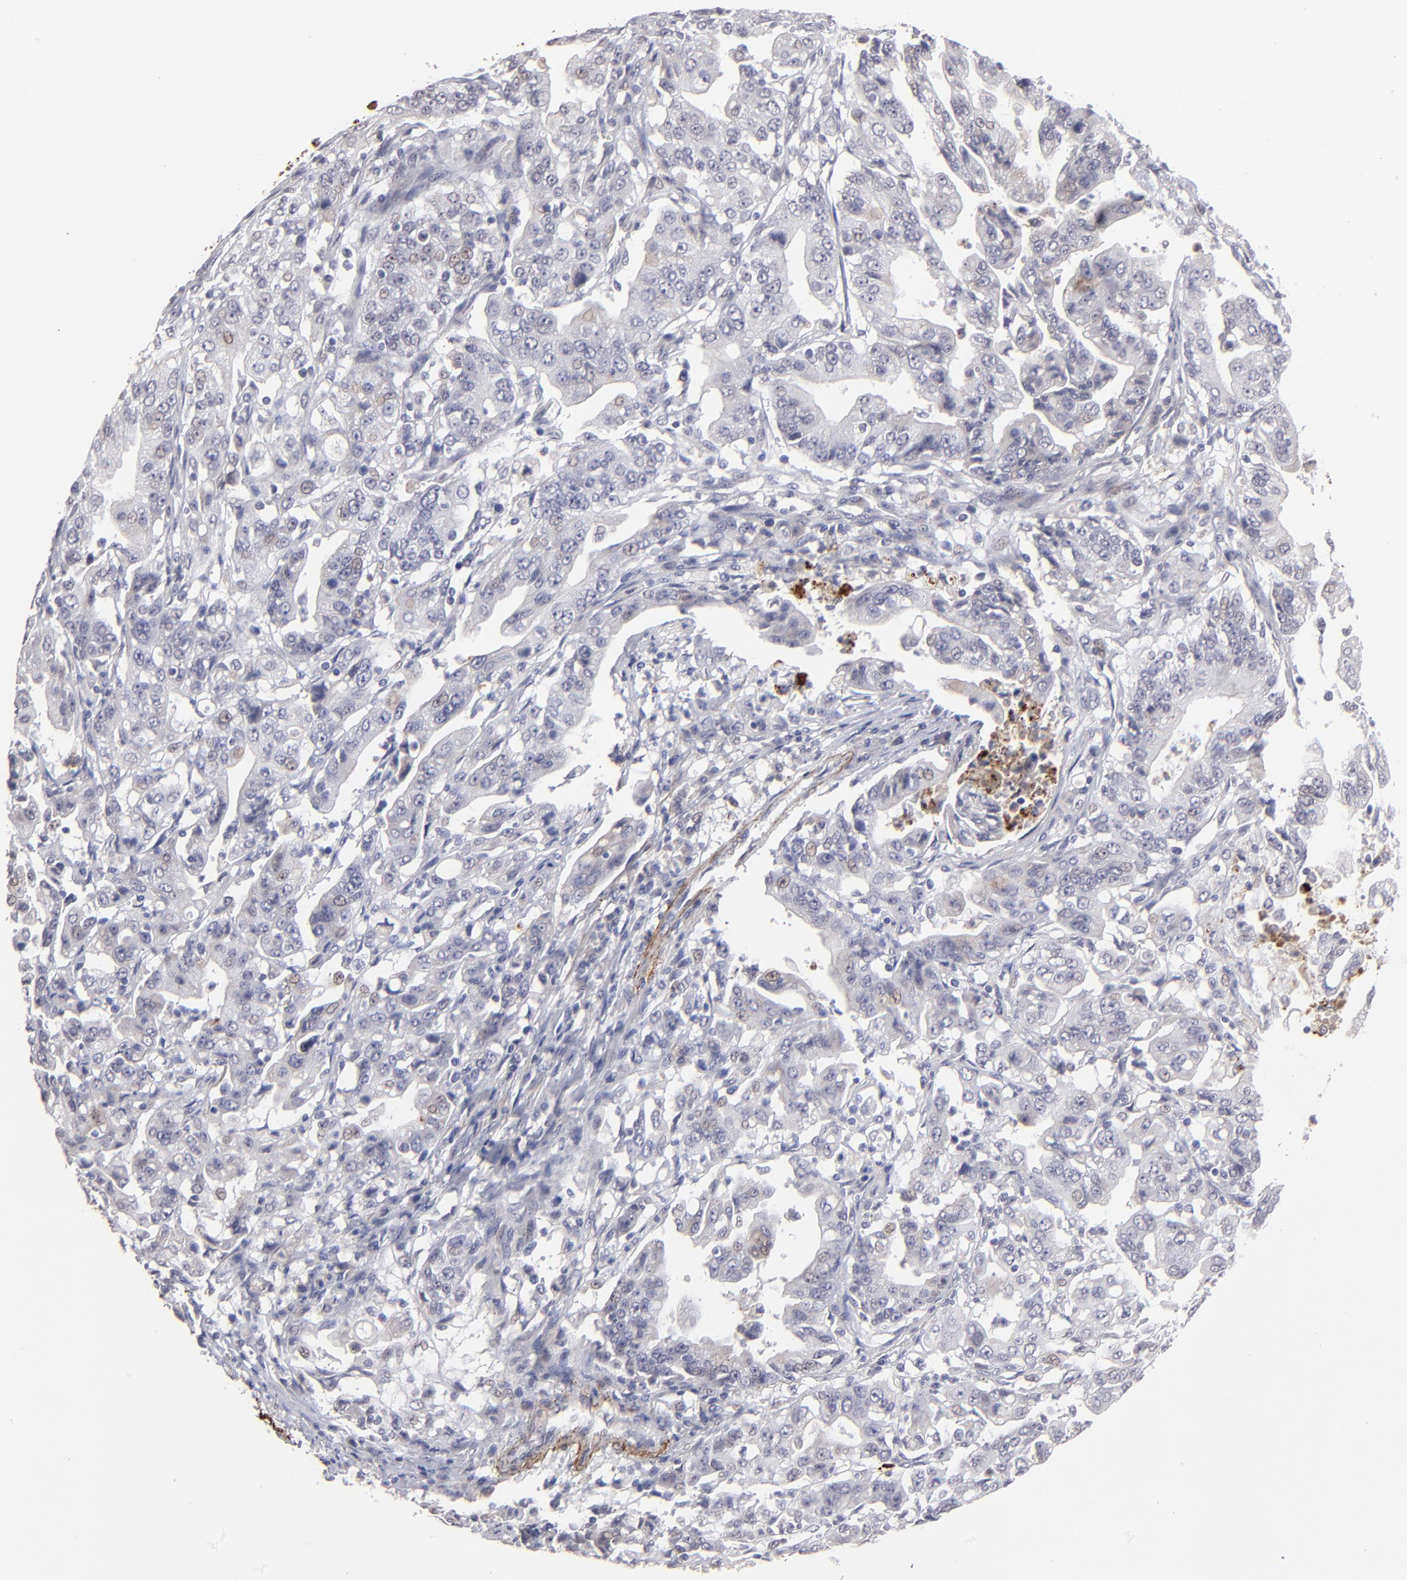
{"staining": {"intensity": "negative", "quantity": "none", "location": "none"}, "tissue": "stomach cancer", "cell_type": "Tumor cells", "image_type": "cancer", "snomed": [{"axis": "morphology", "description": "Adenocarcinoma, NOS"}, {"axis": "topography", "description": "Stomach, upper"}], "caption": "The micrograph displays no significant positivity in tumor cells of stomach adenocarcinoma.", "gene": "GPM6B", "patient": {"sex": "female", "age": 50}}